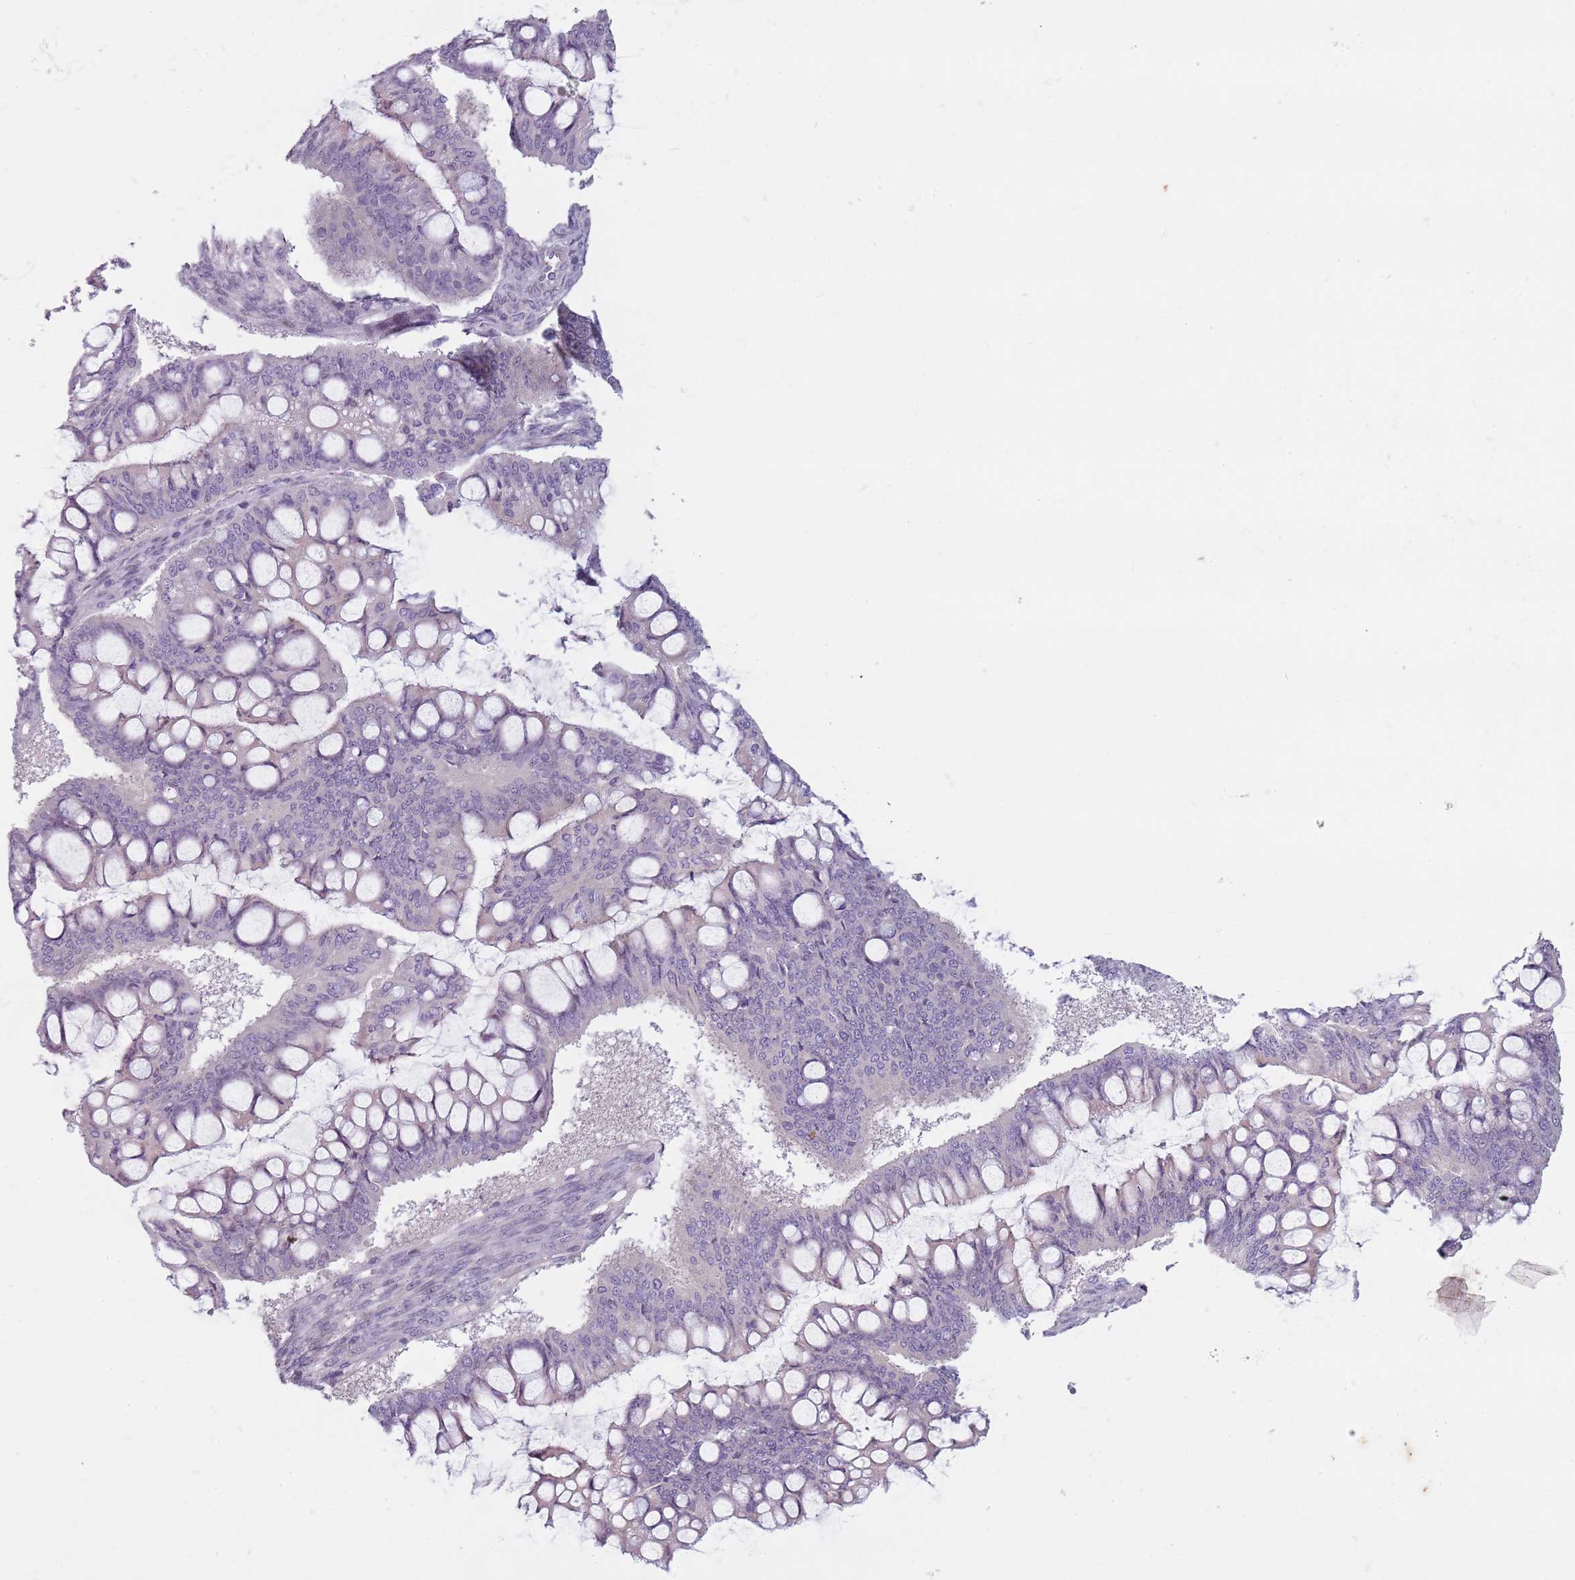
{"staining": {"intensity": "negative", "quantity": "none", "location": "none"}, "tissue": "ovarian cancer", "cell_type": "Tumor cells", "image_type": "cancer", "snomed": [{"axis": "morphology", "description": "Cystadenocarcinoma, mucinous, NOS"}, {"axis": "topography", "description": "Ovary"}], "caption": "Immunohistochemical staining of ovarian mucinous cystadenocarcinoma reveals no significant positivity in tumor cells.", "gene": "ZNF583", "patient": {"sex": "female", "age": 73}}